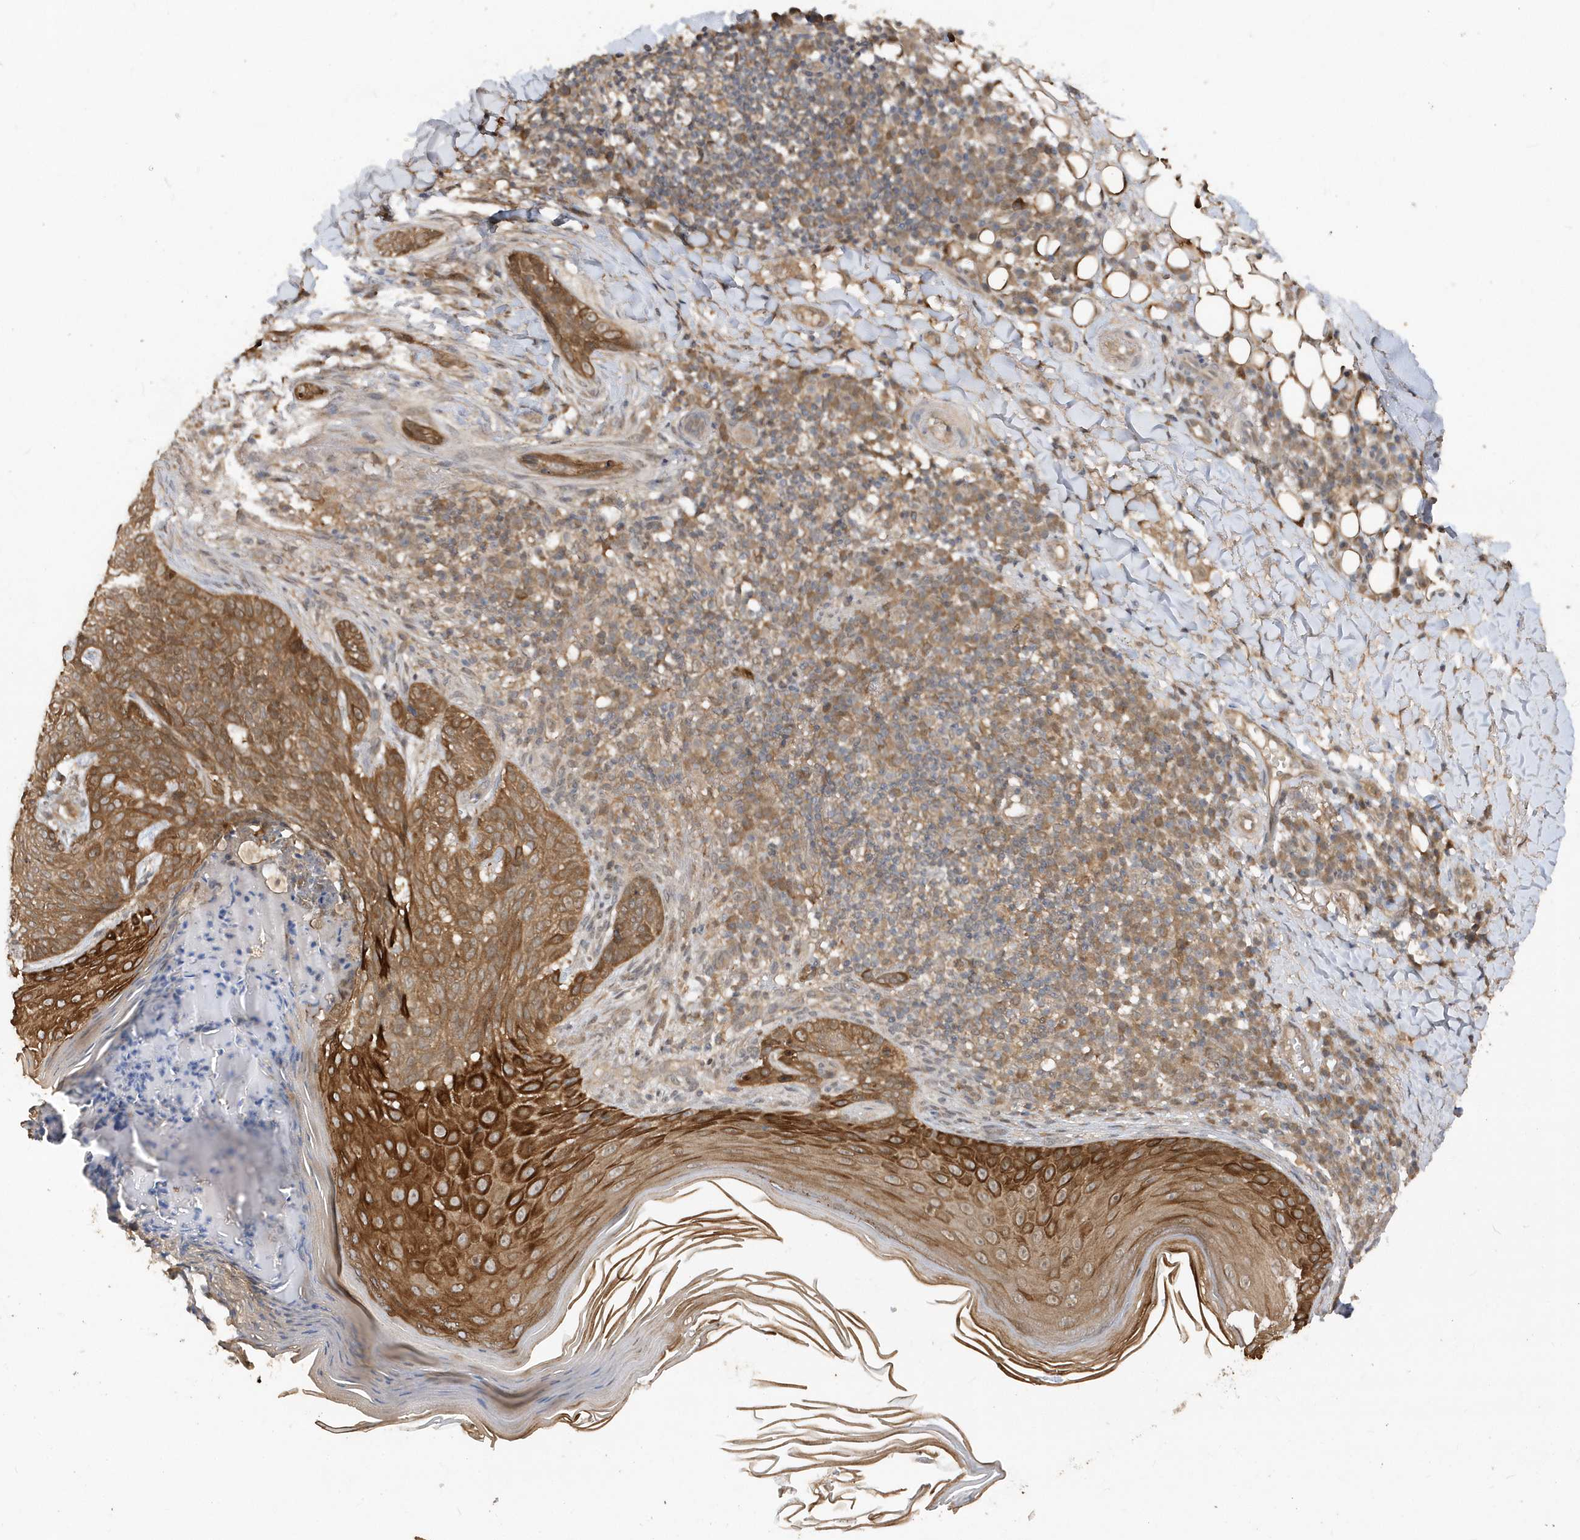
{"staining": {"intensity": "moderate", "quantity": ">75%", "location": "cytoplasmic/membranous"}, "tissue": "skin cancer", "cell_type": "Tumor cells", "image_type": "cancer", "snomed": [{"axis": "morphology", "description": "Basal cell carcinoma"}, {"axis": "topography", "description": "Skin"}], "caption": "Tumor cells reveal medium levels of moderate cytoplasmic/membranous staining in approximately >75% of cells in skin cancer. The staining was performed using DAB, with brown indicating positive protein expression. Nuclei are stained blue with hematoxylin.", "gene": "RPE", "patient": {"sex": "male", "age": 85}}